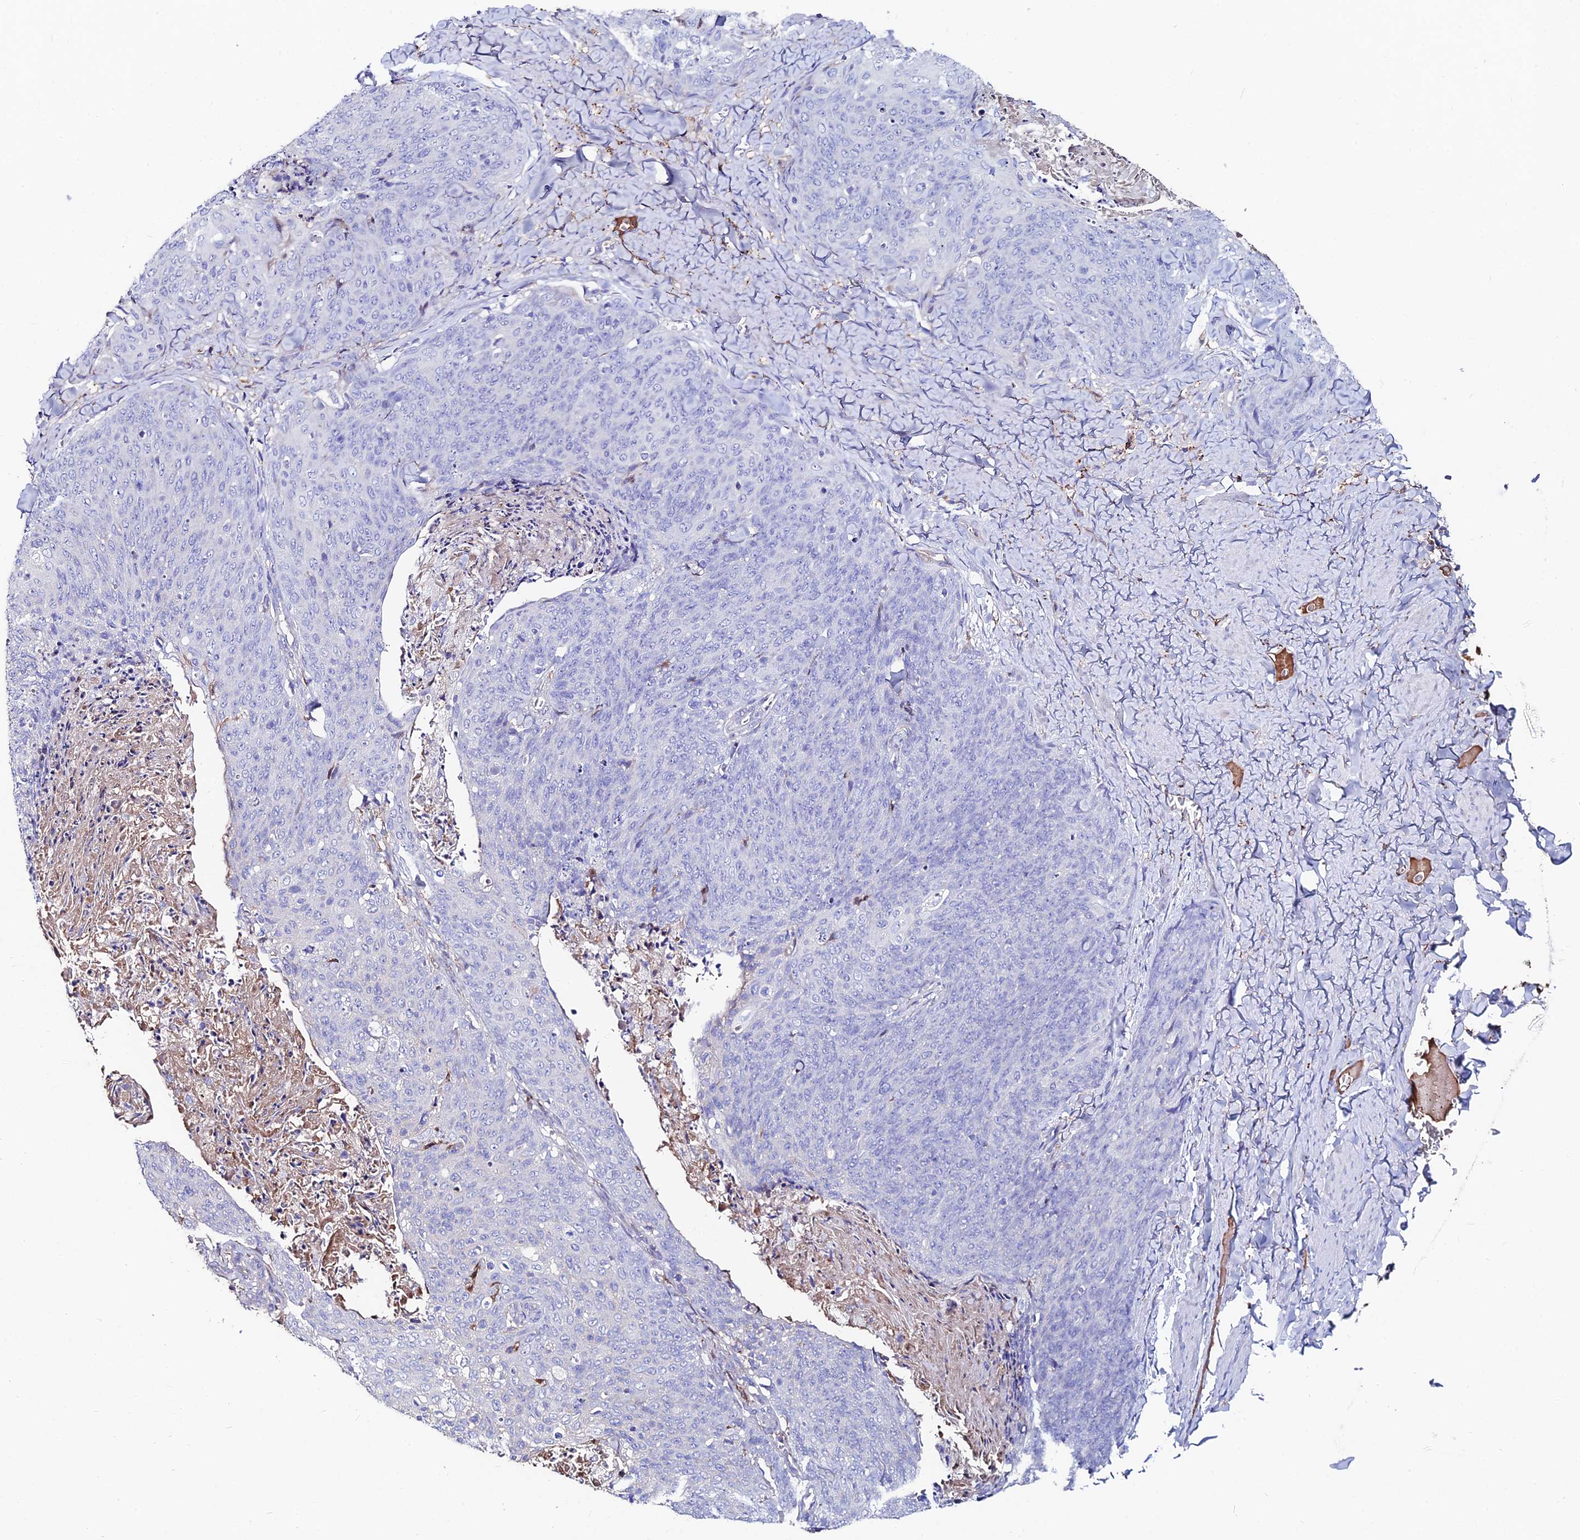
{"staining": {"intensity": "negative", "quantity": "none", "location": "none"}, "tissue": "skin cancer", "cell_type": "Tumor cells", "image_type": "cancer", "snomed": [{"axis": "morphology", "description": "Squamous cell carcinoma, NOS"}, {"axis": "topography", "description": "Skin"}, {"axis": "topography", "description": "Vulva"}], "caption": "High magnification brightfield microscopy of squamous cell carcinoma (skin) stained with DAB (3,3'-diaminobenzidine) (brown) and counterstained with hematoxylin (blue): tumor cells show no significant positivity.", "gene": "SLC25A16", "patient": {"sex": "female", "age": 85}}